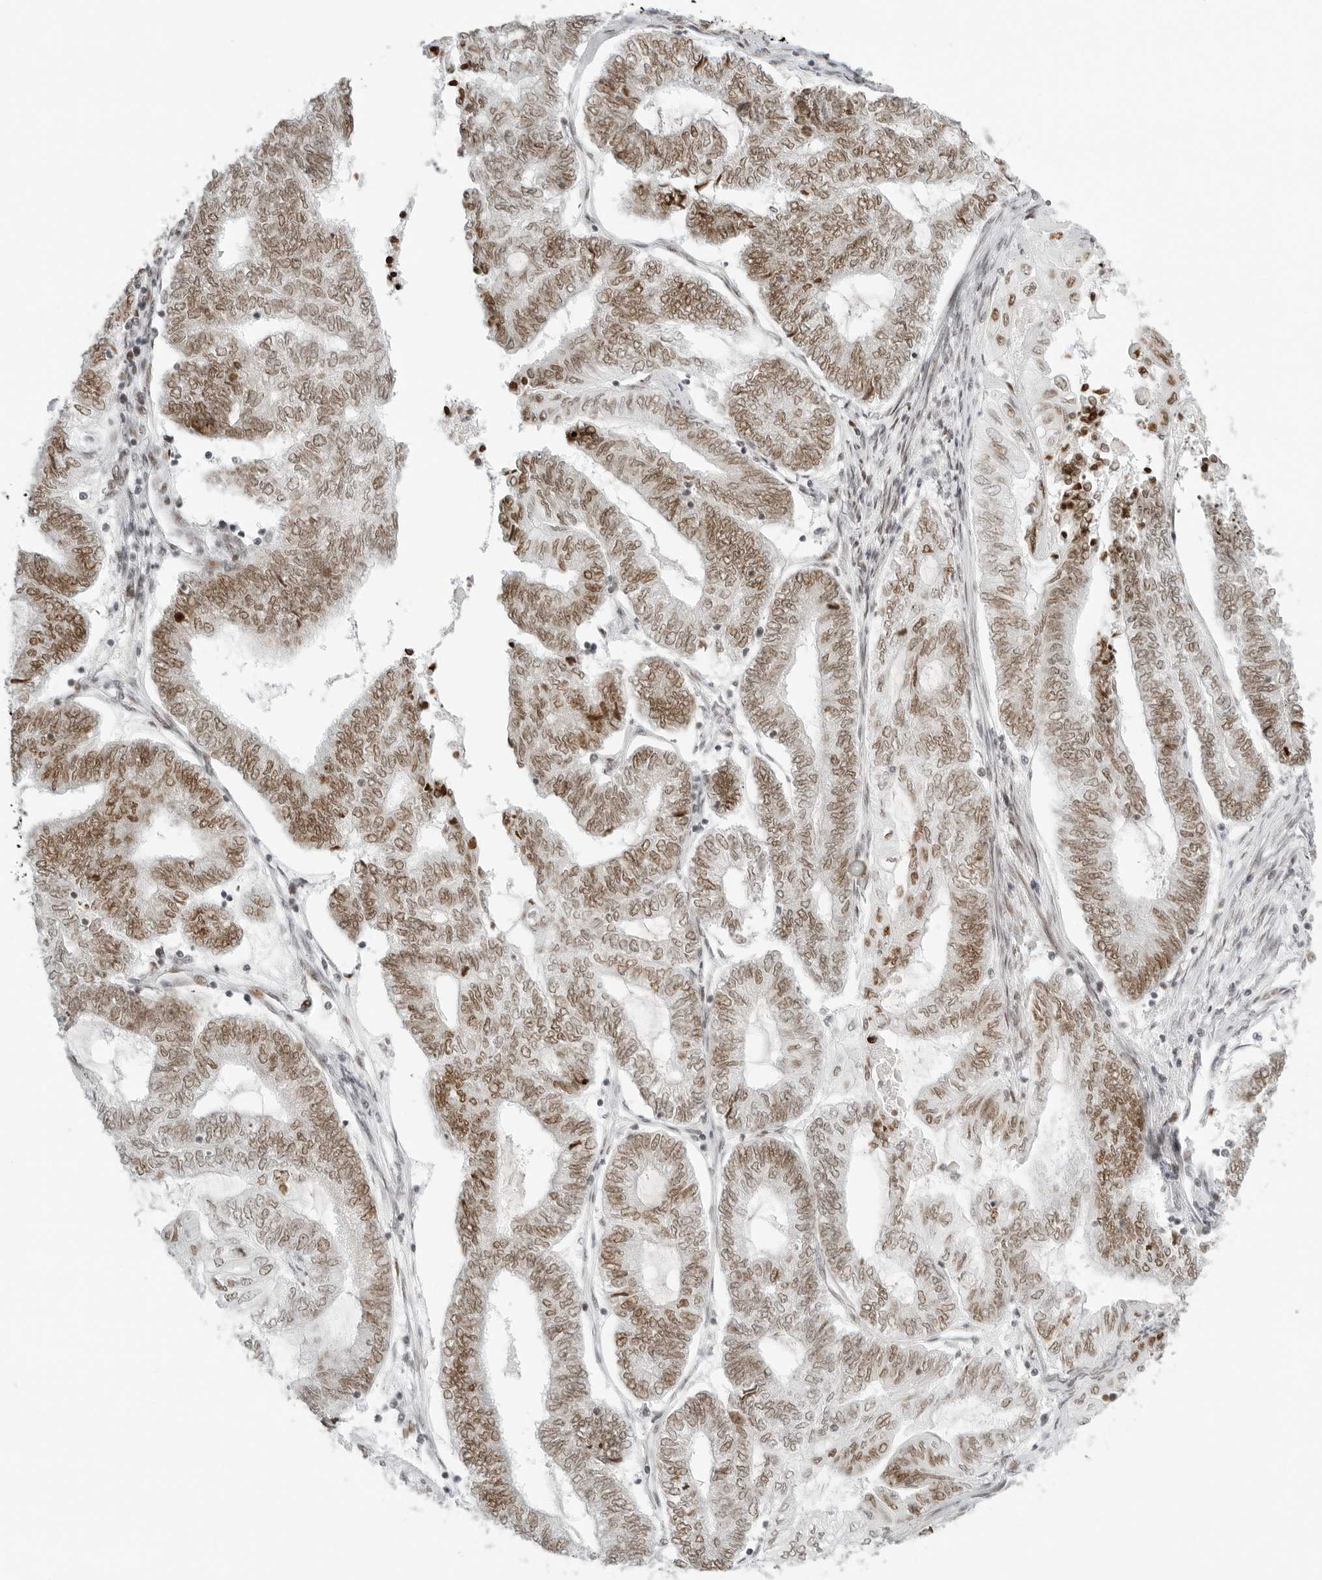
{"staining": {"intensity": "moderate", "quantity": ">75%", "location": "nuclear"}, "tissue": "endometrial cancer", "cell_type": "Tumor cells", "image_type": "cancer", "snomed": [{"axis": "morphology", "description": "Adenocarcinoma, NOS"}, {"axis": "topography", "description": "Uterus"}, {"axis": "topography", "description": "Endometrium"}], "caption": "IHC of endometrial adenocarcinoma displays medium levels of moderate nuclear expression in about >75% of tumor cells.", "gene": "RCC1", "patient": {"sex": "female", "age": 70}}